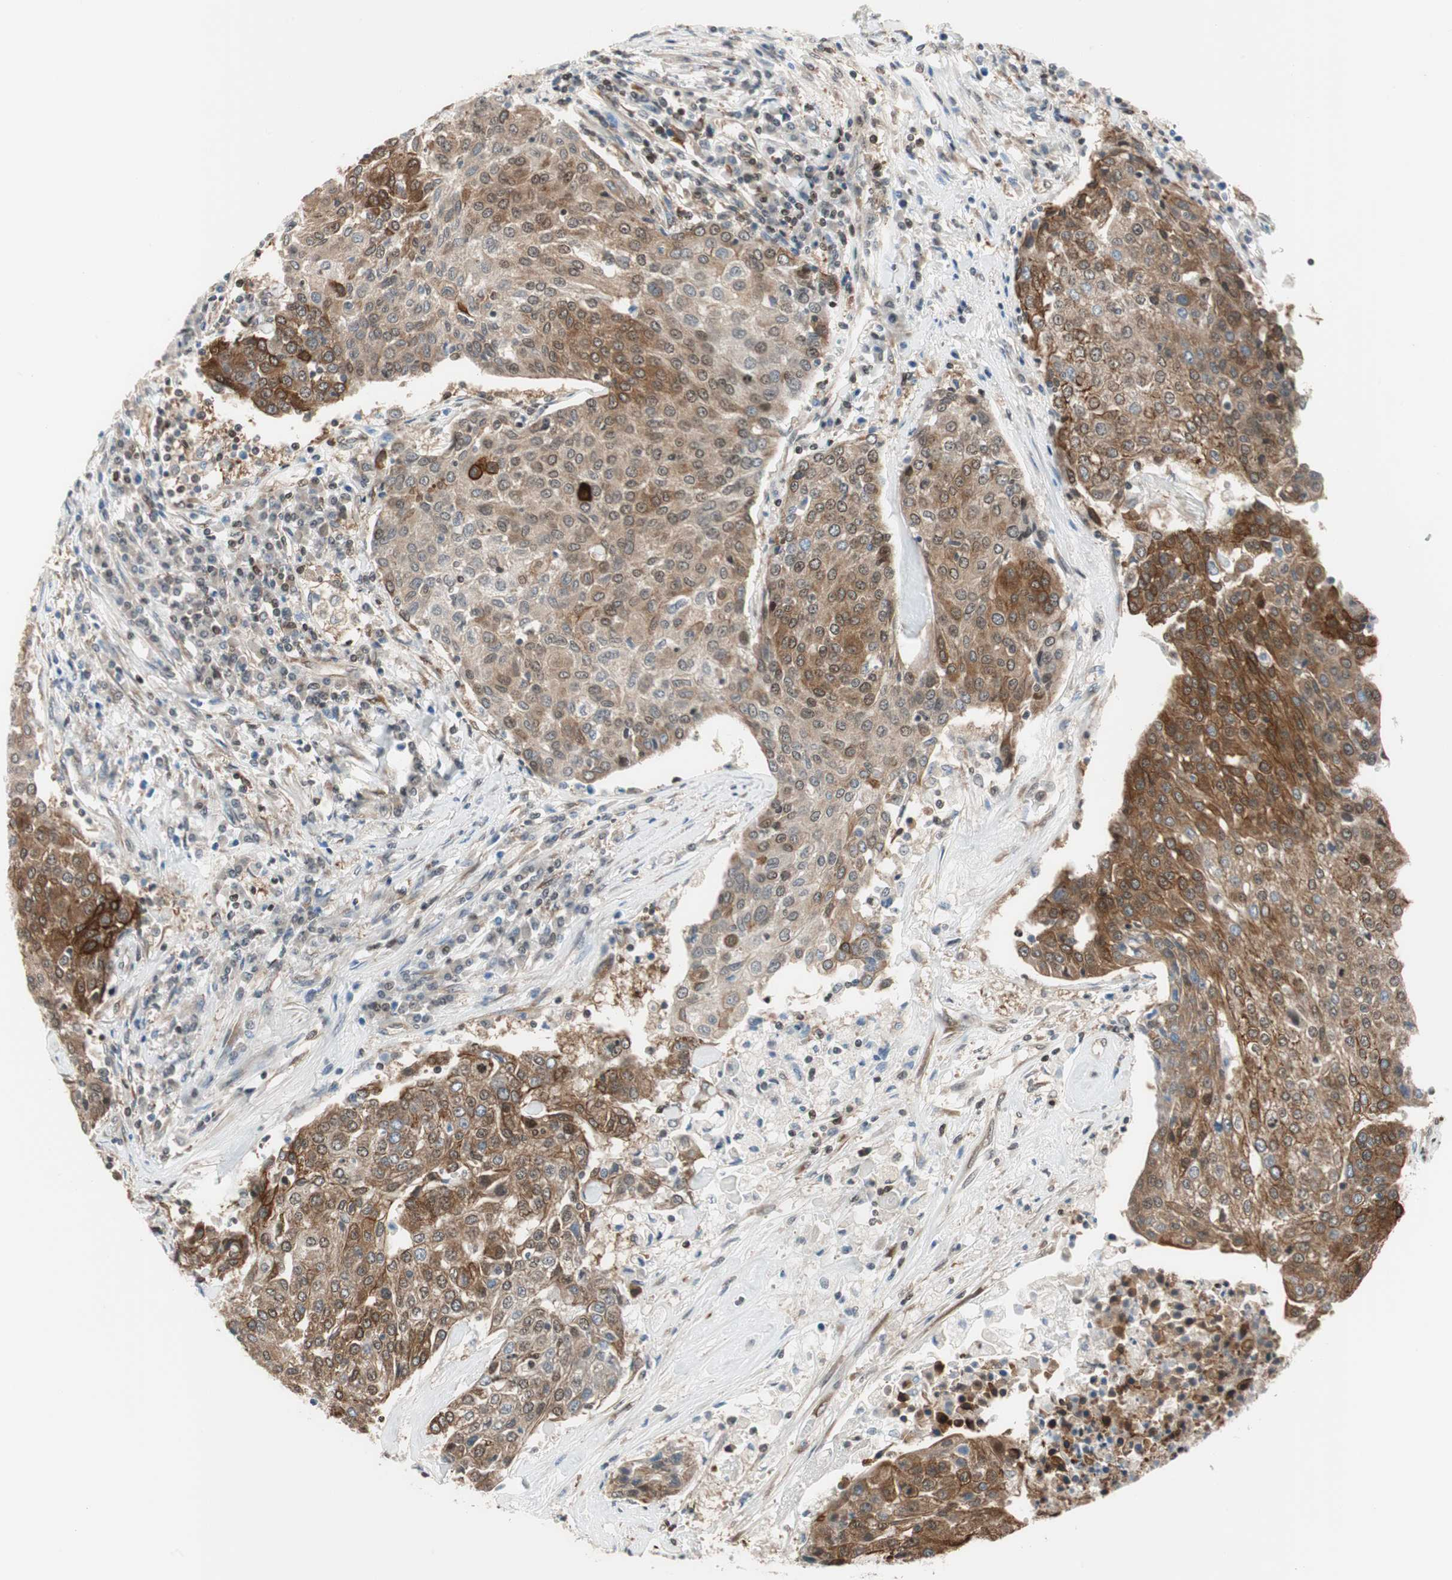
{"staining": {"intensity": "strong", "quantity": "25%-75%", "location": "cytoplasmic/membranous"}, "tissue": "urothelial cancer", "cell_type": "Tumor cells", "image_type": "cancer", "snomed": [{"axis": "morphology", "description": "Urothelial carcinoma, High grade"}, {"axis": "topography", "description": "Urinary bladder"}], "caption": "A high-resolution histopathology image shows immunohistochemistry staining of urothelial cancer, which displays strong cytoplasmic/membranous staining in about 25%-75% of tumor cells.", "gene": "ZNF512B", "patient": {"sex": "female", "age": 85}}